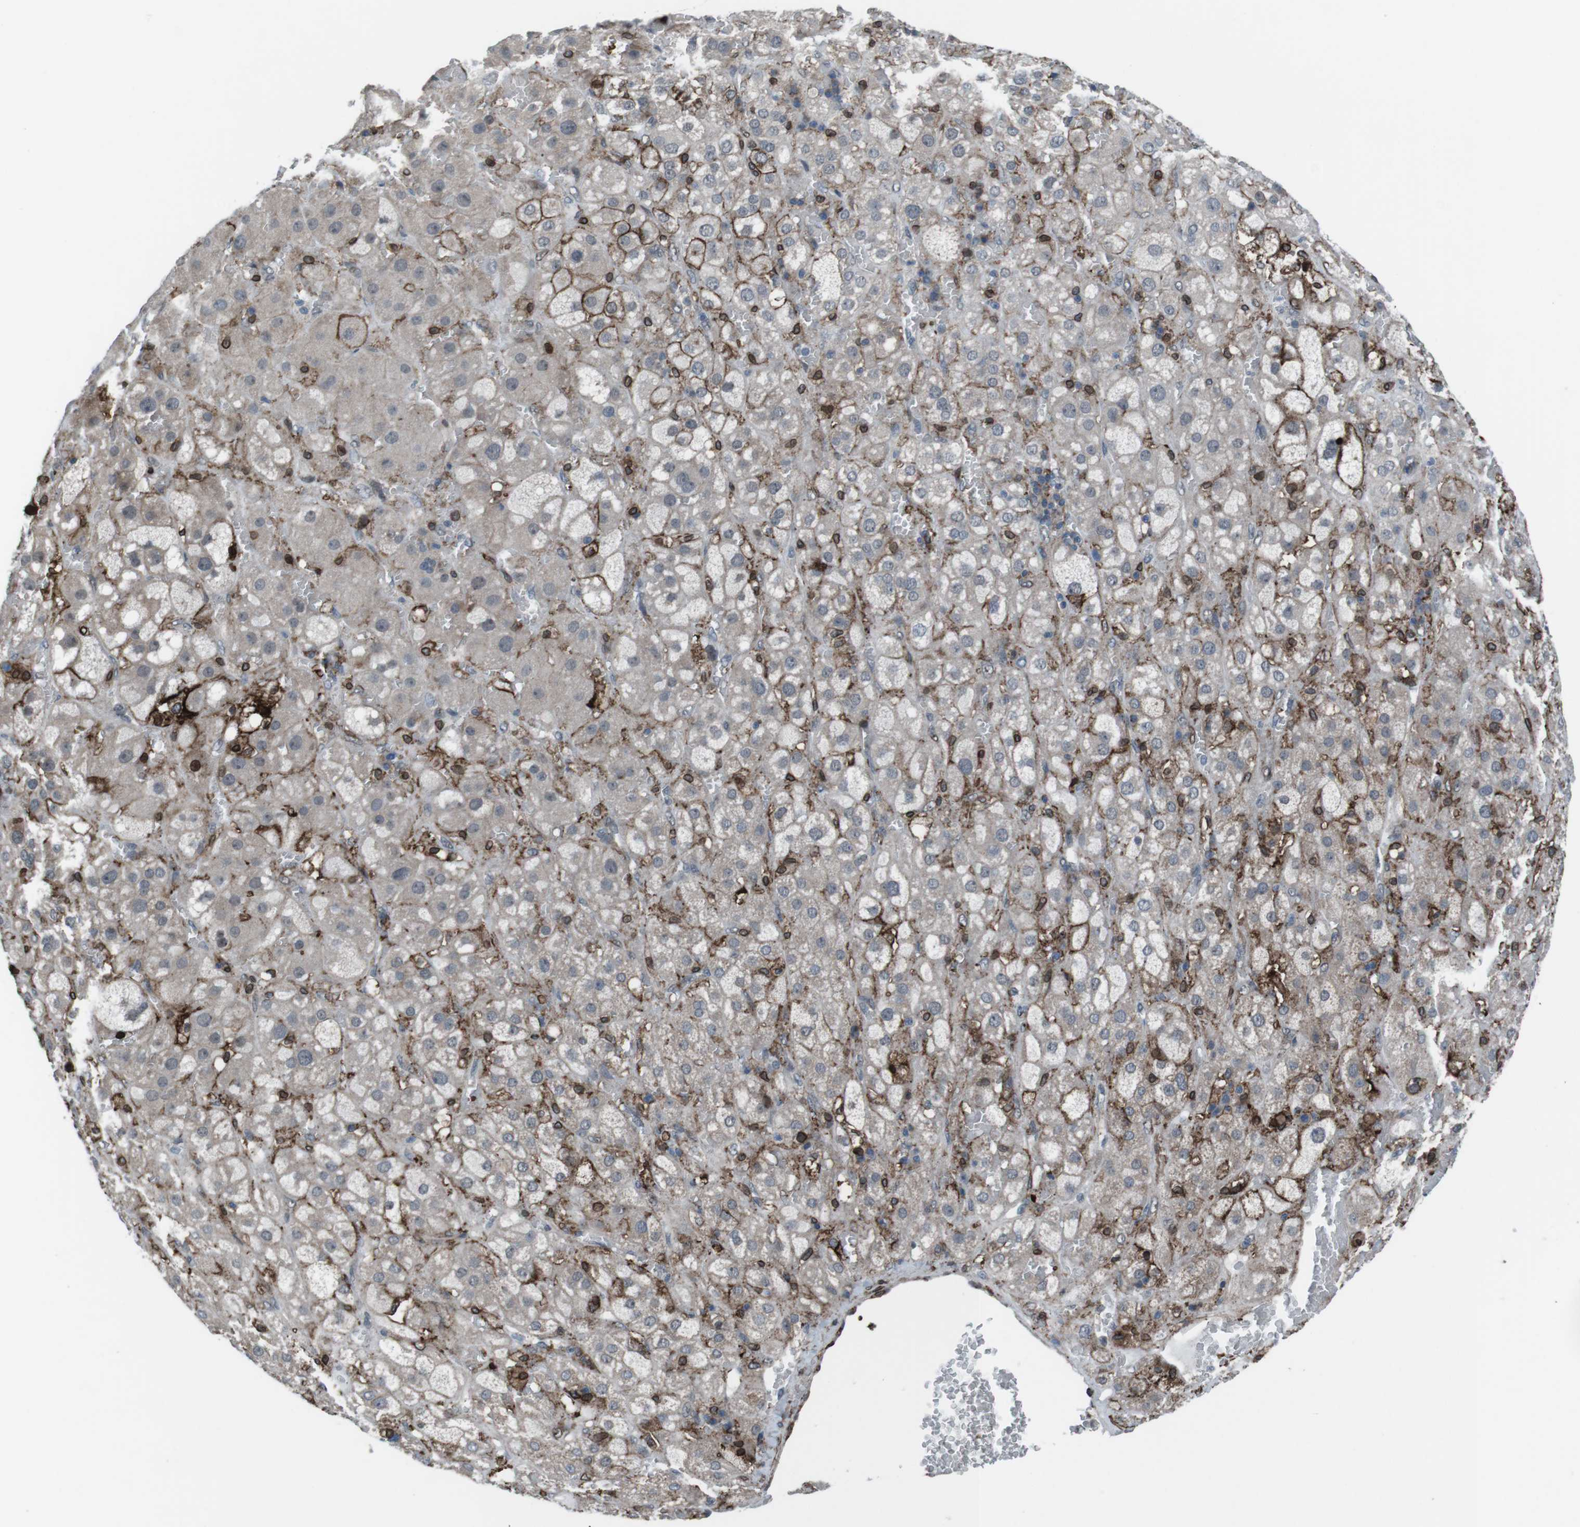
{"staining": {"intensity": "strong", "quantity": "25%-75%", "location": "cytoplasmic/membranous,nuclear"}, "tissue": "adrenal gland", "cell_type": "Glandular cells", "image_type": "normal", "snomed": [{"axis": "morphology", "description": "Normal tissue, NOS"}, {"axis": "topography", "description": "Adrenal gland"}], "caption": "A high amount of strong cytoplasmic/membranous,nuclear staining is identified in approximately 25%-75% of glandular cells in unremarkable adrenal gland. (brown staining indicates protein expression, while blue staining denotes nuclei).", "gene": "GDF10", "patient": {"sex": "female", "age": 47}}